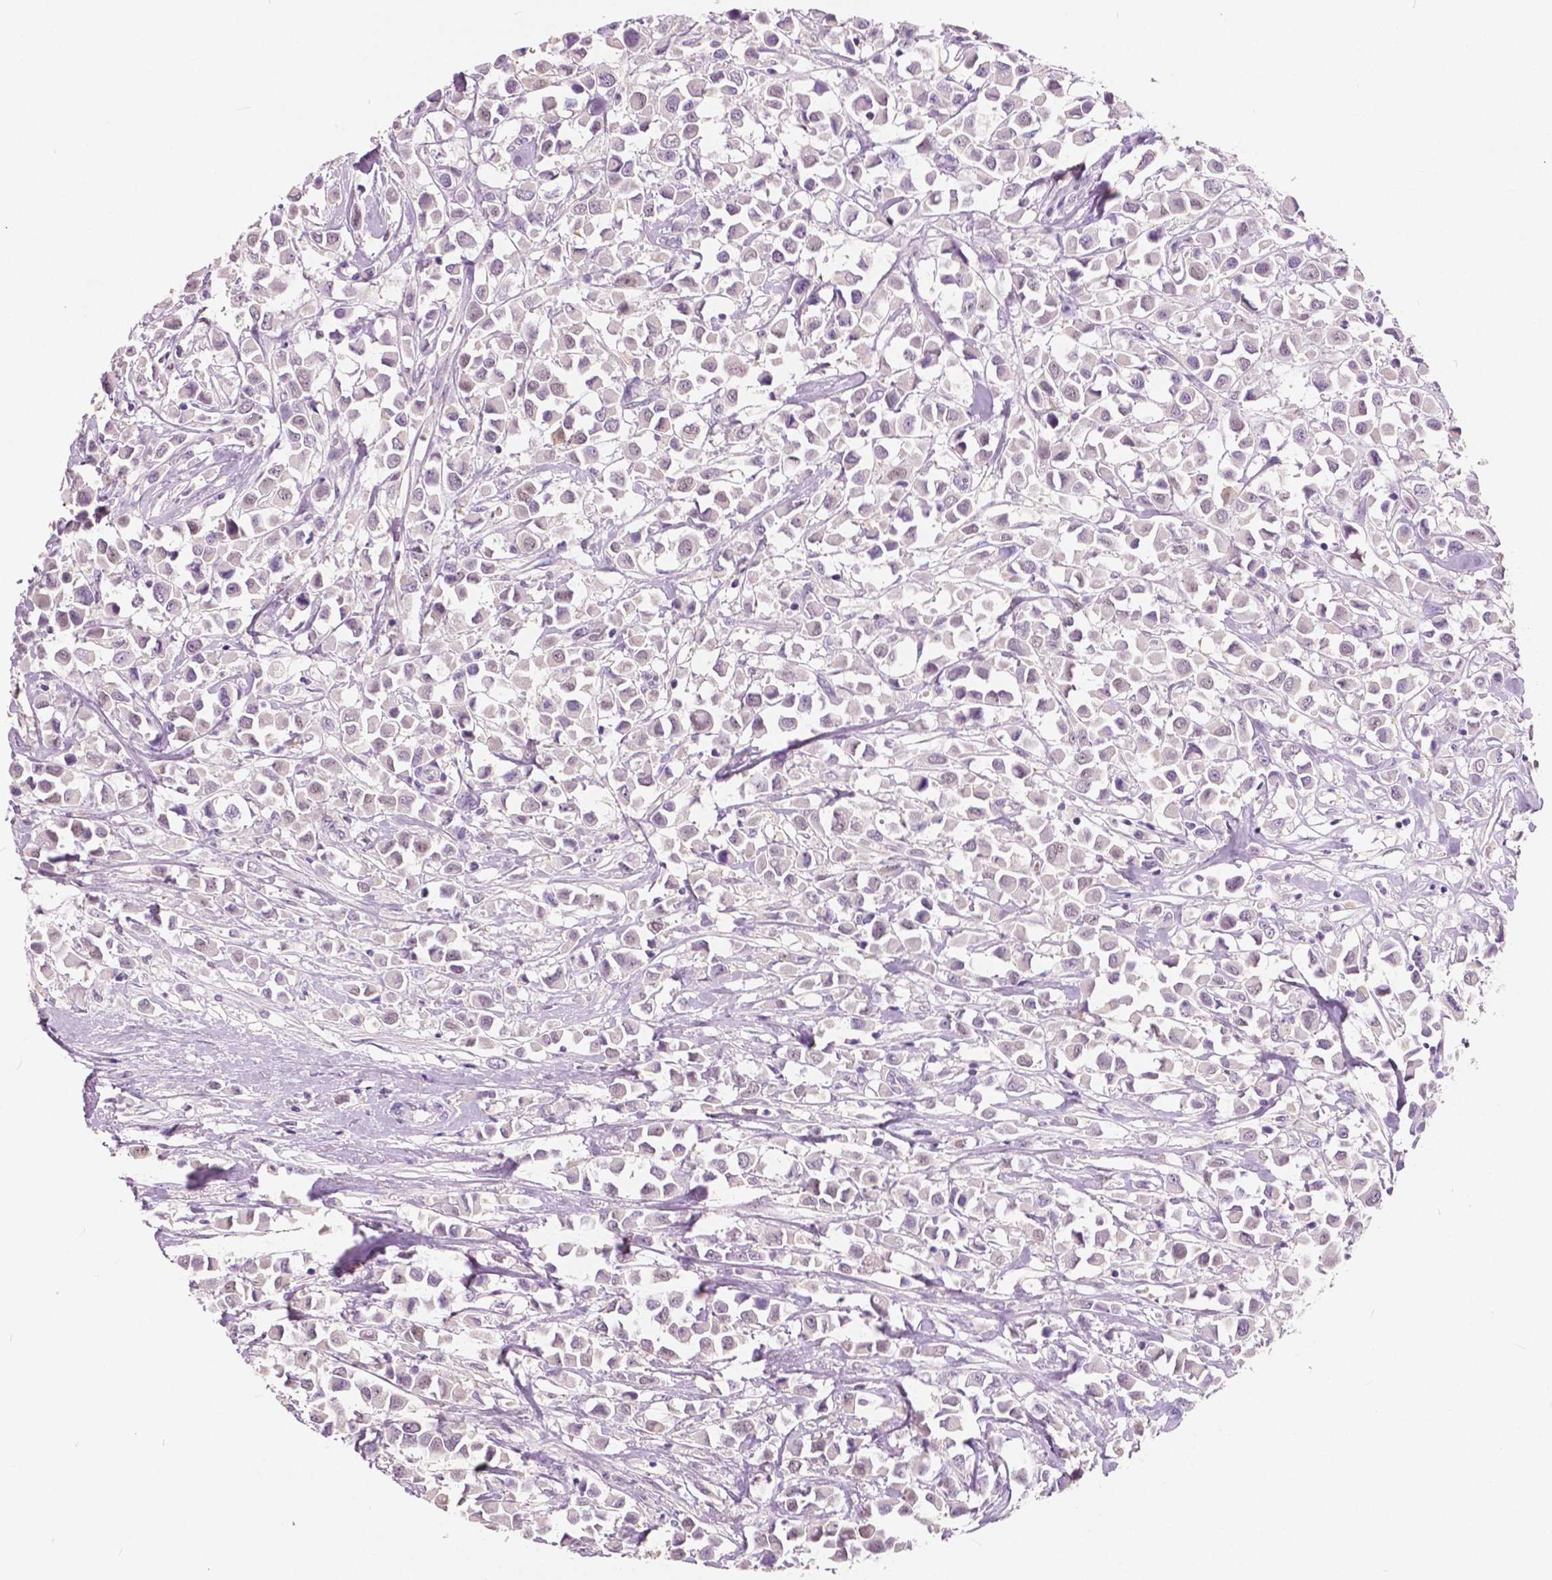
{"staining": {"intensity": "negative", "quantity": "none", "location": "none"}, "tissue": "breast cancer", "cell_type": "Tumor cells", "image_type": "cancer", "snomed": [{"axis": "morphology", "description": "Duct carcinoma"}, {"axis": "topography", "description": "Breast"}], "caption": "An image of human breast cancer is negative for staining in tumor cells.", "gene": "TKFC", "patient": {"sex": "female", "age": 61}}